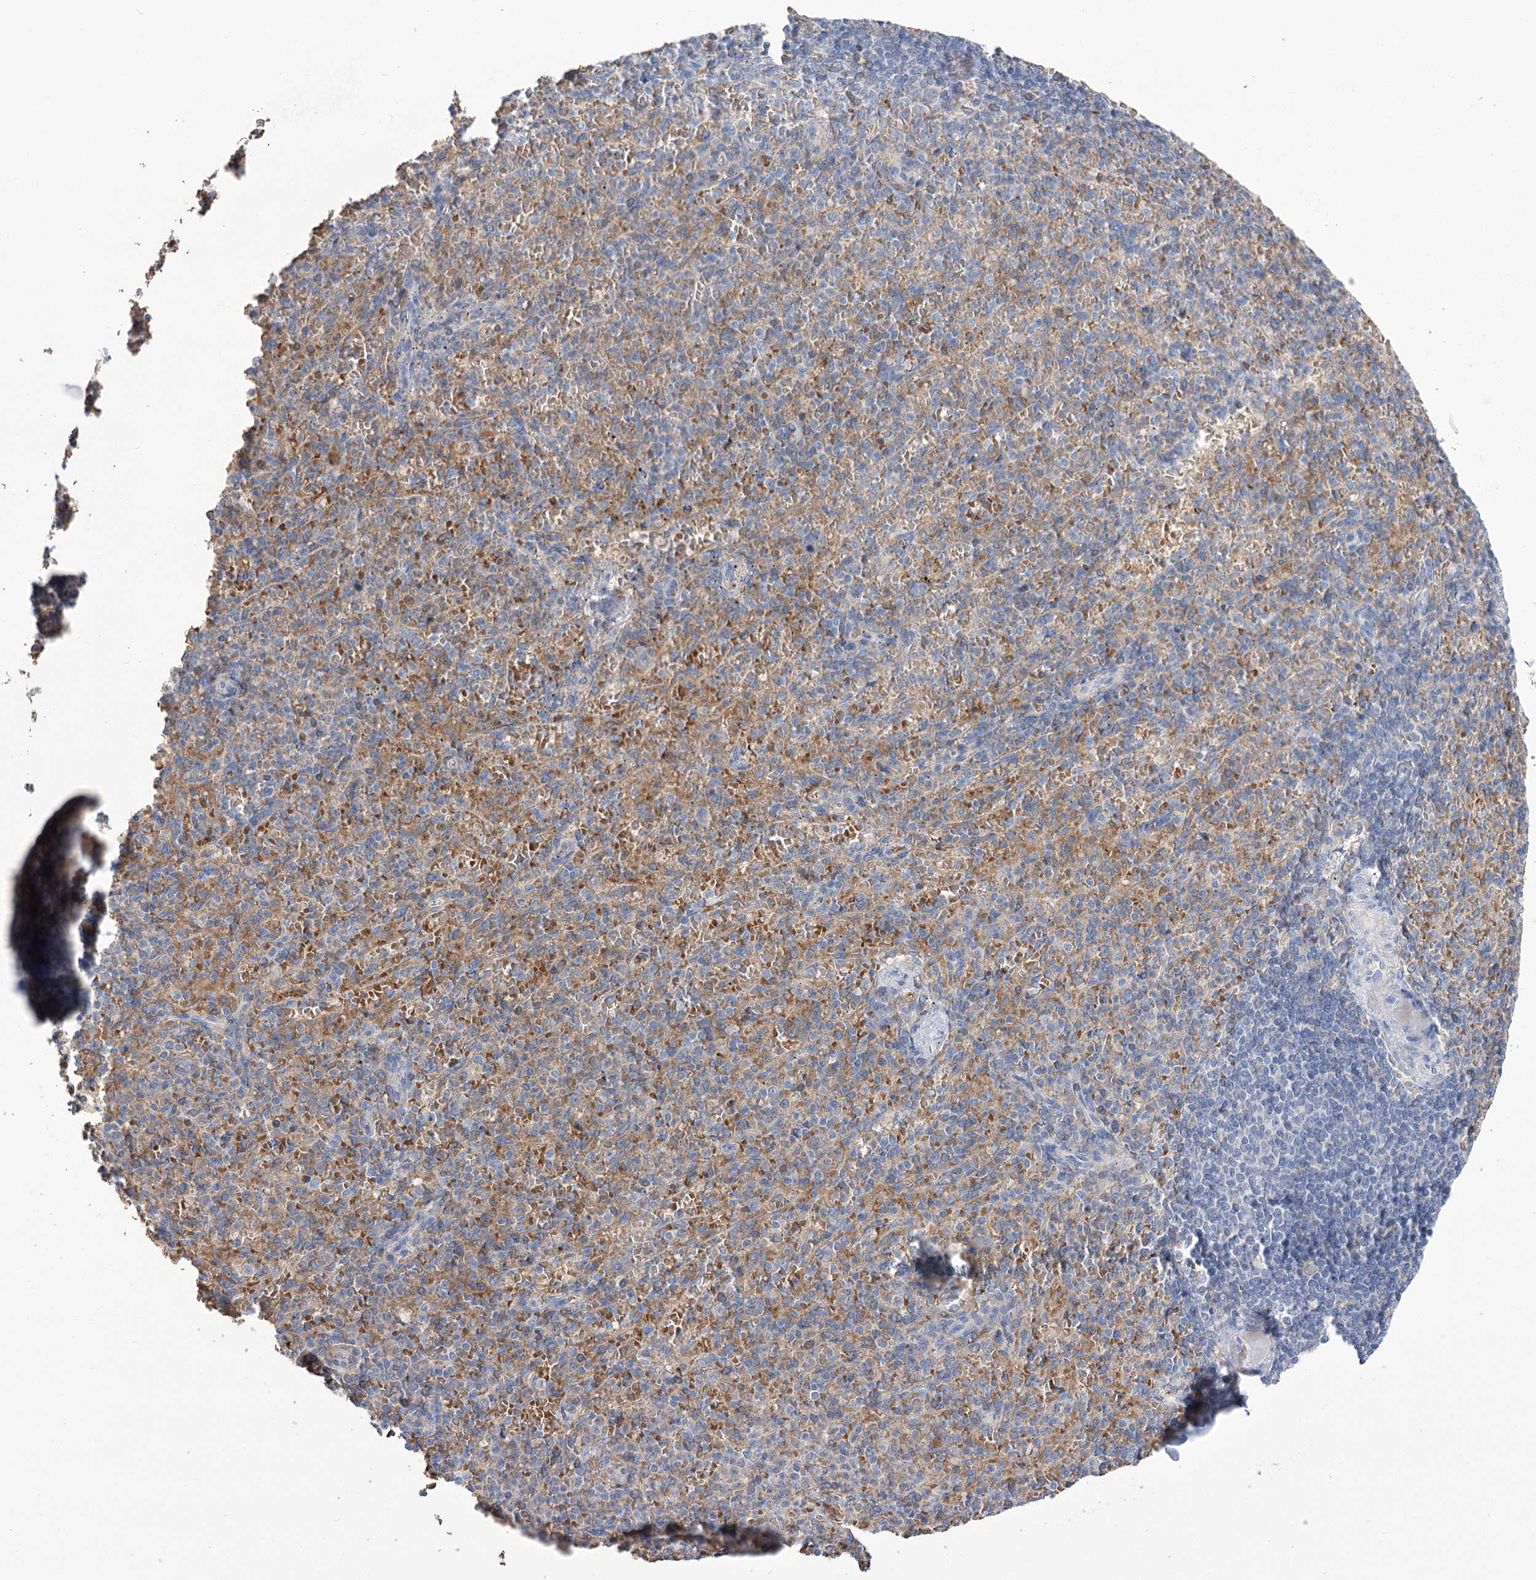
{"staining": {"intensity": "weak", "quantity": "<25%", "location": "cytoplasmic/membranous"}, "tissue": "spleen", "cell_type": "Cells in red pulp", "image_type": "normal", "snomed": [{"axis": "morphology", "description": "Normal tissue, NOS"}, {"axis": "topography", "description": "Spleen"}], "caption": "Immunohistochemical staining of unremarkable spleen displays no significant expression in cells in red pulp.", "gene": "PRSS53", "patient": {"sex": "female", "age": 74}}